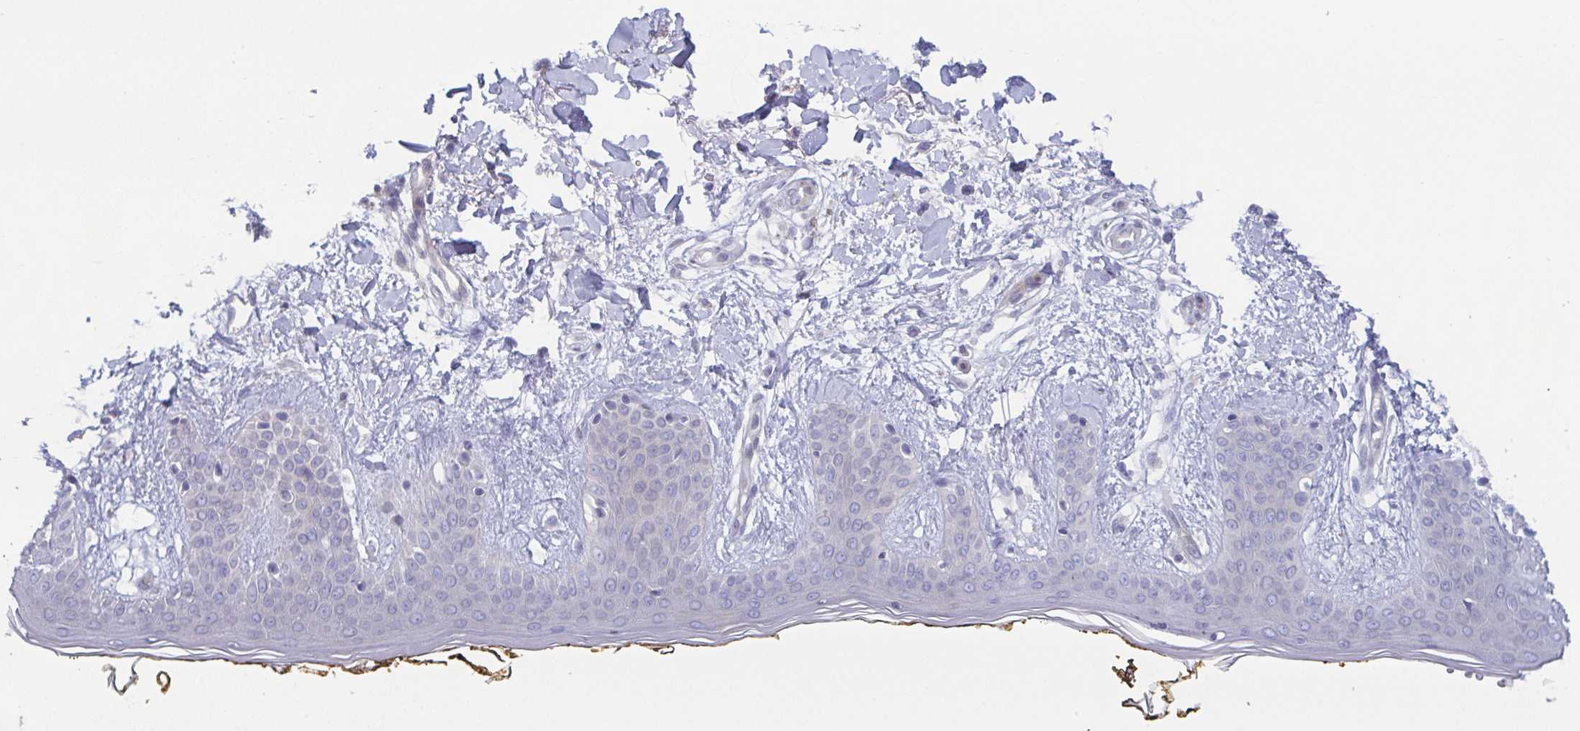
{"staining": {"intensity": "negative", "quantity": "none", "location": "none"}, "tissue": "skin", "cell_type": "Fibroblasts", "image_type": "normal", "snomed": [{"axis": "morphology", "description": "Normal tissue, NOS"}, {"axis": "topography", "description": "Skin"}], "caption": "The micrograph displays no significant positivity in fibroblasts of skin.", "gene": "GLDC", "patient": {"sex": "female", "age": 34}}